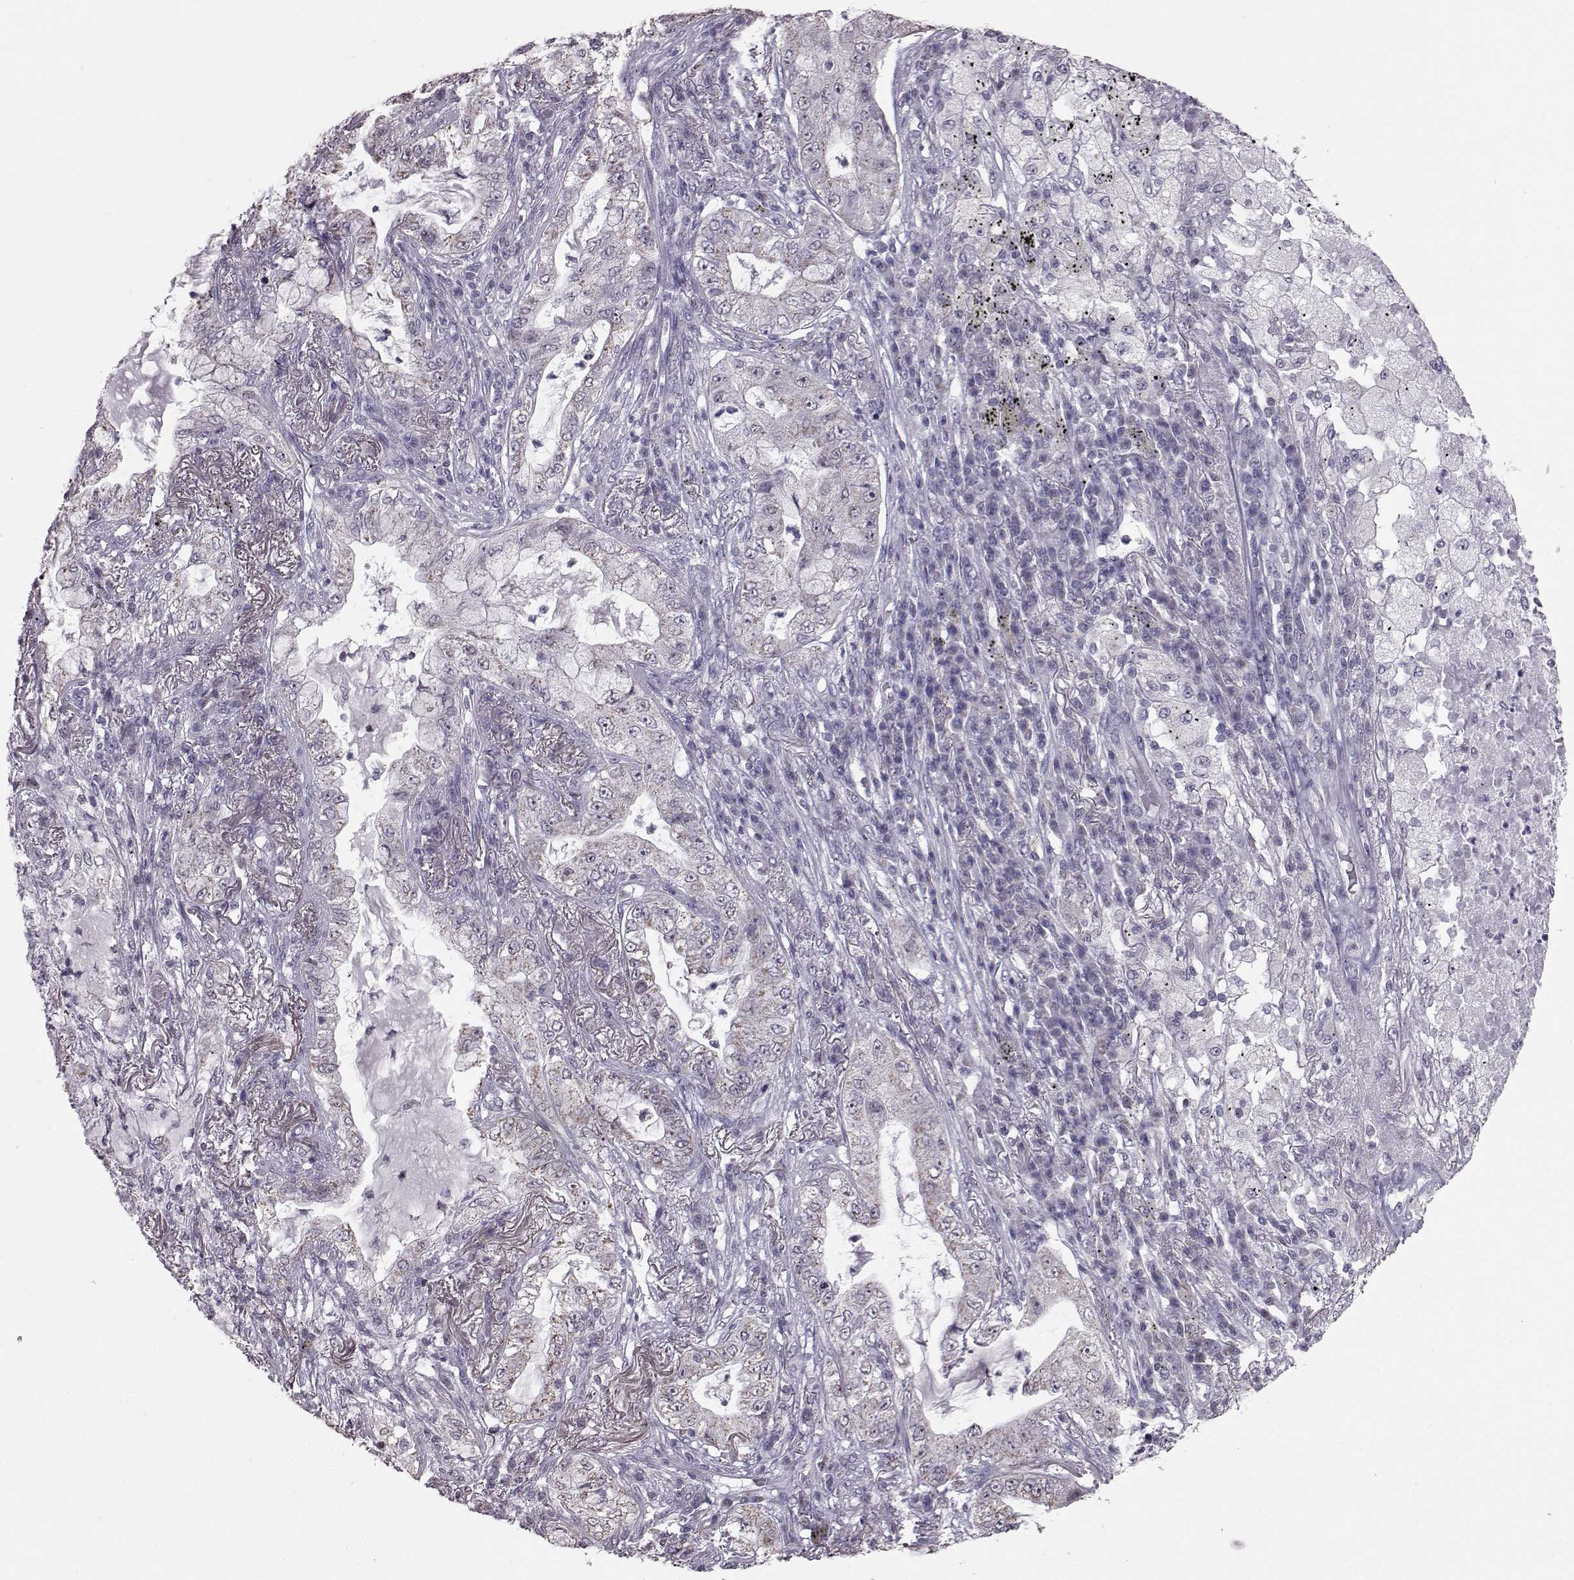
{"staining": {"intensity": "negative", "quantity": "none", "location": "none"}, "tissue": "lung cancer", "cell_type": "Tumor cells", "image_type": "cancer", "snomed": [{"axis": "morphology", "description": "Adenocarcinoma, NOS"}, {"axis": "topography", "description": "Lung"}], "caption": "IHC image of human lung cancer (adenocarcinoma) stained for a protein (brown), which reveals no expression in tumor cells.", "gene": "ALDH3A1", "patient": {"sex": "female", "age": 73}}